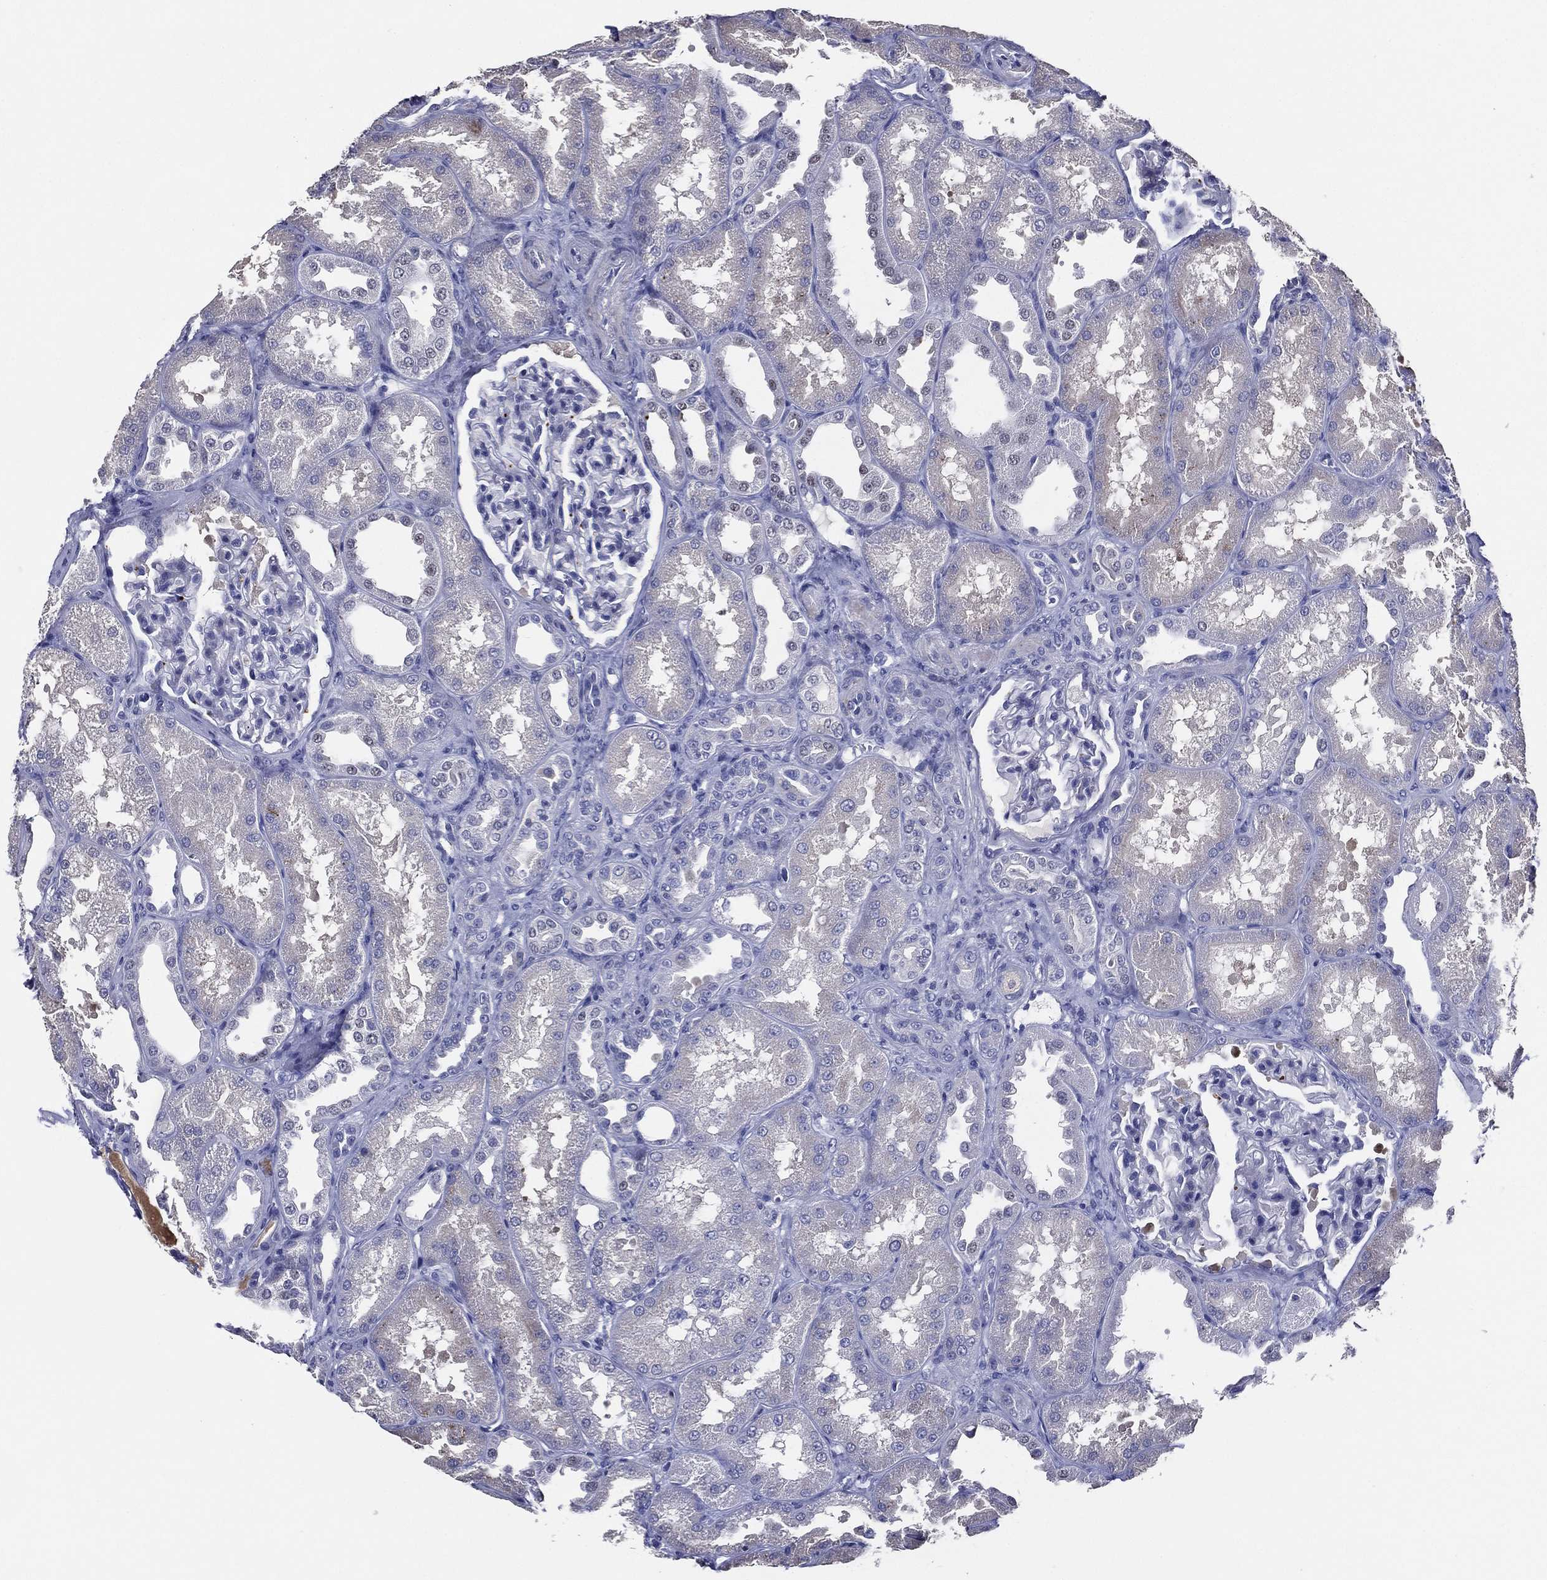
{"staining": {"intensity": "negative", "quantity": "none", "location": "none"}, "tissue": "kidney", "cell_type": "Cells in glomeruli", "image_type": "normal", "snomed": [{"axis": "morphology", "description": "Normal tissue, NOS"}, {"axis": "topography", "description": "Kidney"}], "caption": "Immunohistochemistry (IHC) photomicrograph of benign human kidney stained for a protein (brown), which demonstrates no staining in cells in glomeruli.", "gene": "TFAP2A", "patient": {"sex": "male", "age": 61}}